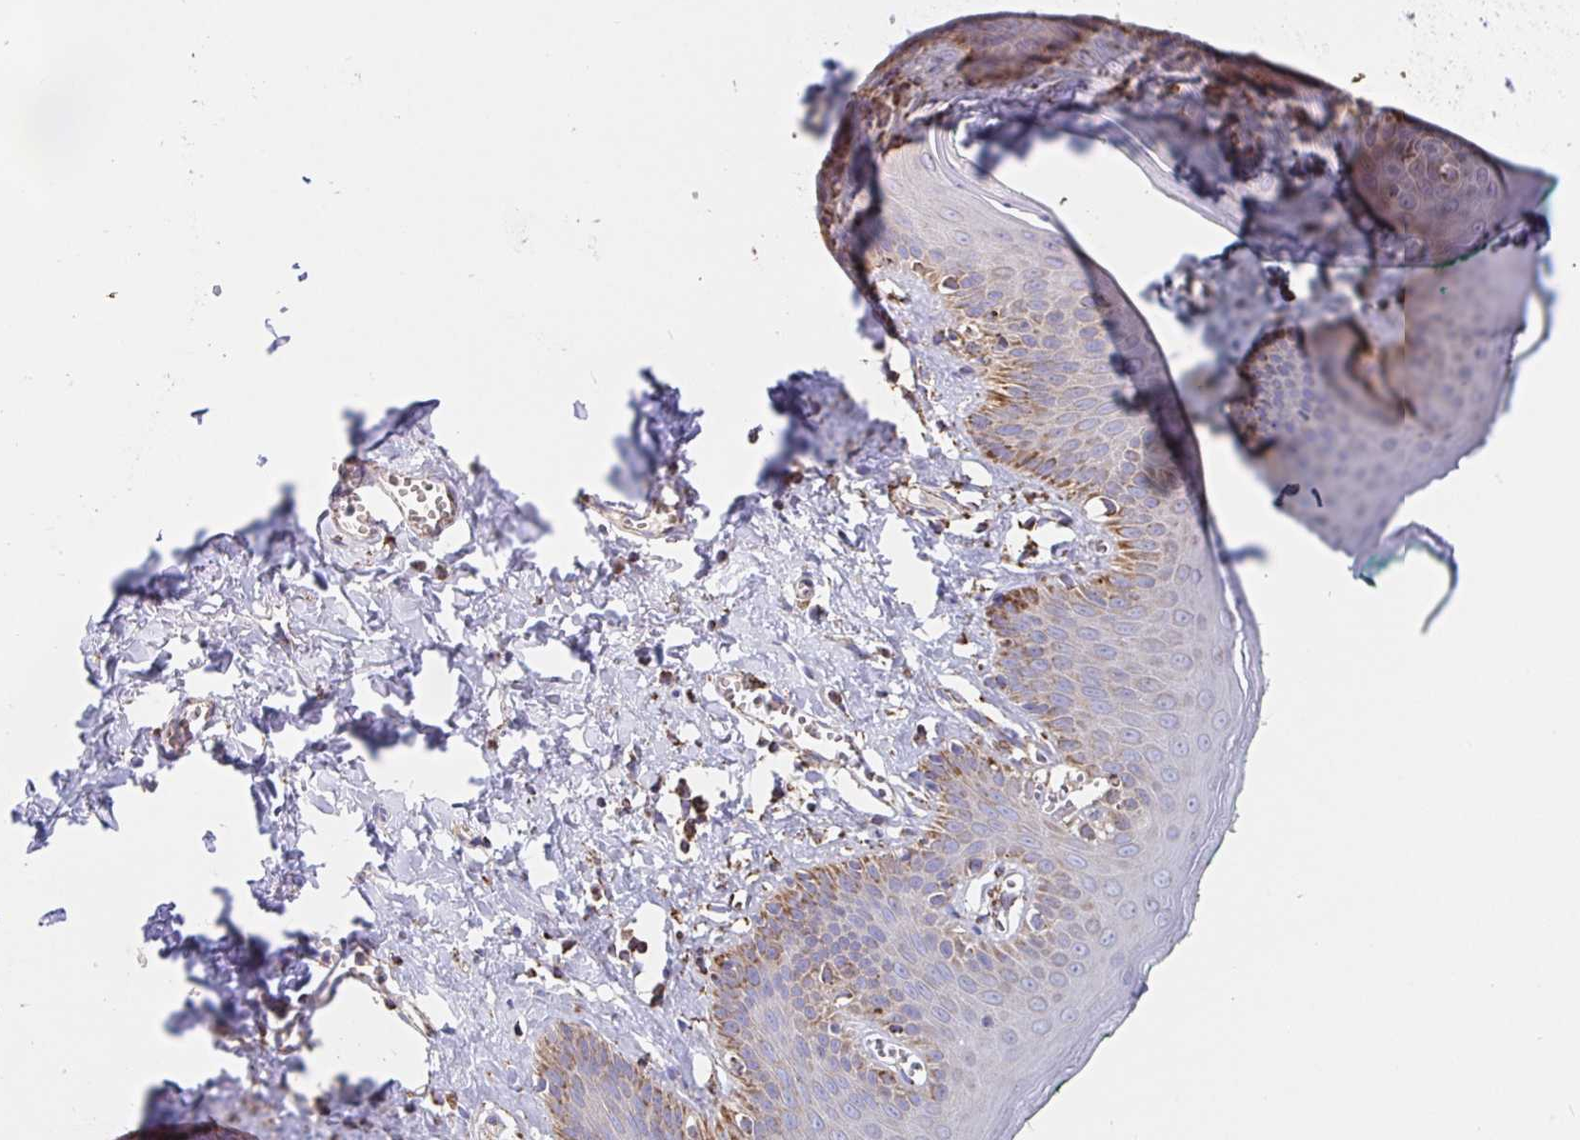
{"staining": {"intensity": "moderate", "quantity": "<25%", "location": "cytoplasmic/membranous"}, "tissue": "skin", "cell_type": "Epidermal cells", "image_type": "normal", "snomed": [{"axis": "morphology", "description": "Normal tissue, NOS"}, {"axis": "topography", "description": "Vulva"}, {"axis": "topography", "description": "Peripheral nerve tissue"}], "caption": "About <25% of epidermal cells in unremarkable human skin demonstrate moderate cytoplasmic/membranous protein positivity as visualized by brown immunohistochemical staining.", "gene": "PRDX3", "patient": {"sex": "female", "age": 66}}